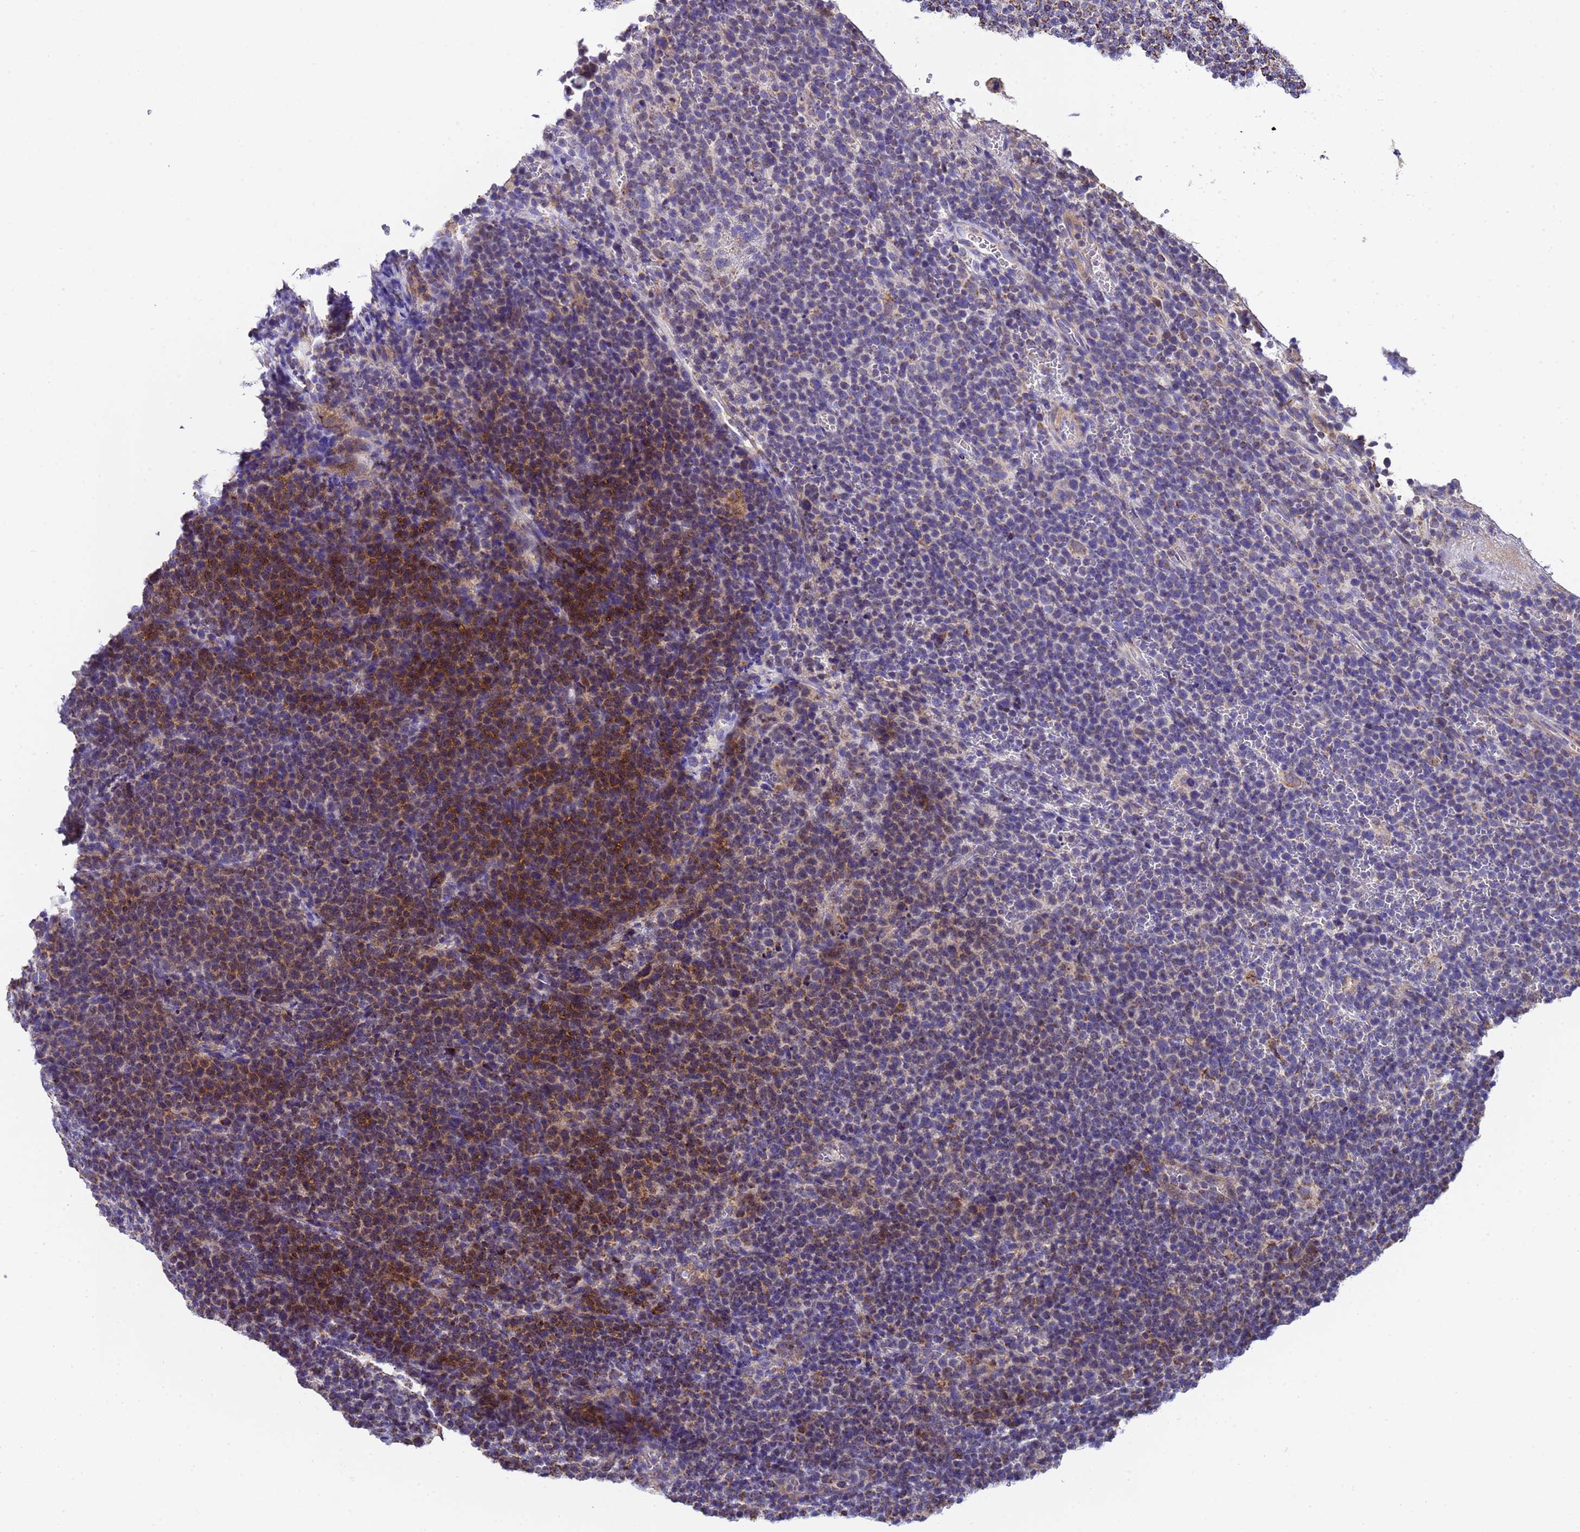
{"staining": {"intensity": "strong", "quantity": "25%-75%", "location": "cytoplasmic/membranous"}, "tissue": "lymphoma", "cell_type": "Tumor cells", "image_type": "cancer", "snomed": [{"axis": "morphology", "description": "Malignant lymphoma, non-Hodgkin's type, High grade"}, {"axis": "topography", "description": "Lymph node"}], "caption": "The image exhibits staining of high-grade malignant lymphoma, non-Hodgkin's type, revealing strong cytoplasmic/membranous protein expression (brown color) within tumor cells.", "gene": "MRPS12", "patient": {"sex": "male", "age": 61}}